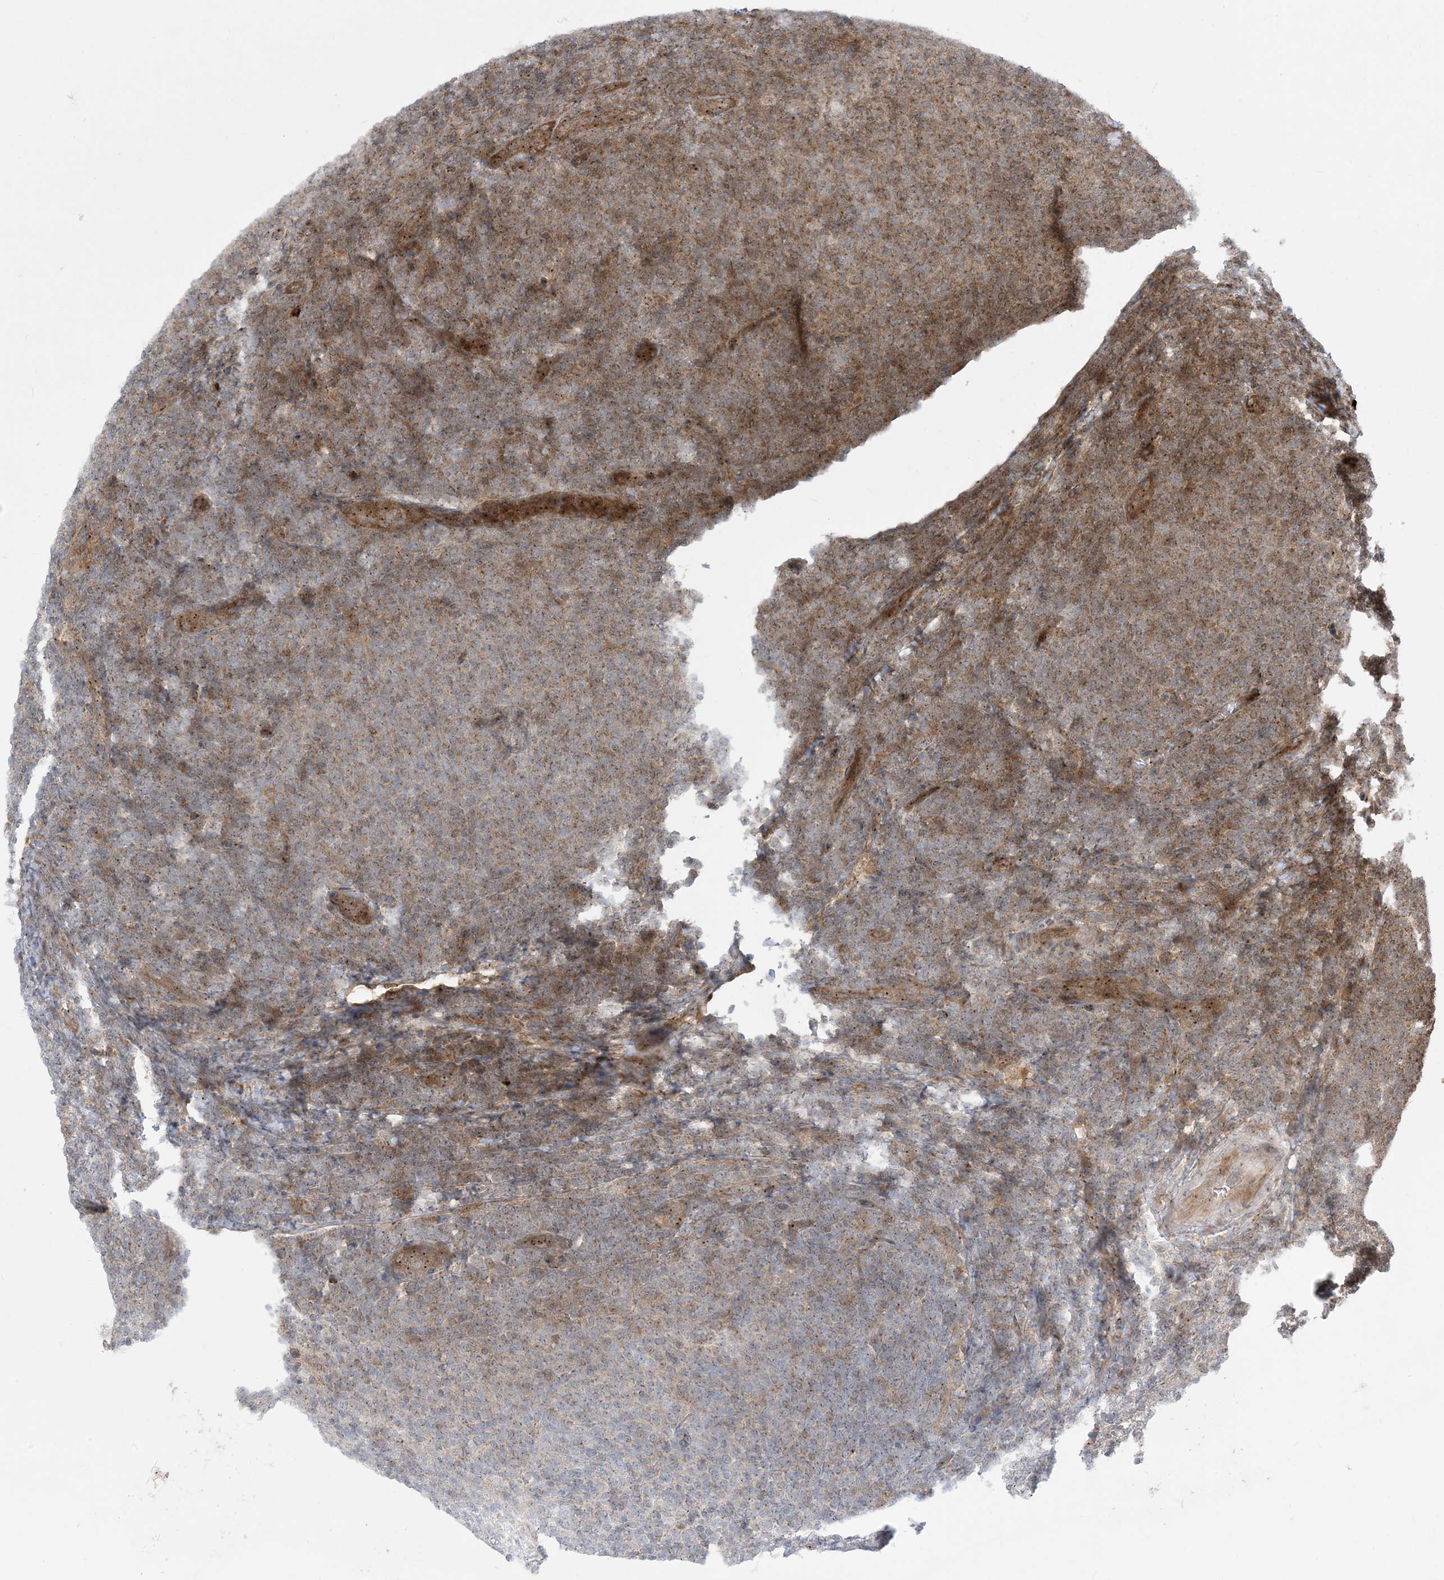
{"staining": {"intensity": "moderate", "quantity": "25%-75%", "location": "cytoplasmic/membranous"}, "tissue": "lymphoma", "cell_type": "Tumor cells", "image_type": "cancer", "snomed": [{"axis": "morphology", "description": "Malignant lymphoma, non-Hodgkin's type, Low grade"}, {"axis": "topography", "description": "Lymph node"}], "caption": "Immunohistochemical staining of human lymphoma demonstrates moderate cytoplasmic/membranous protein positivity in approximately 25%-75% of tumor cells.", "gene": "CASP4", "patient": {"sex": "male", "age": 66}}